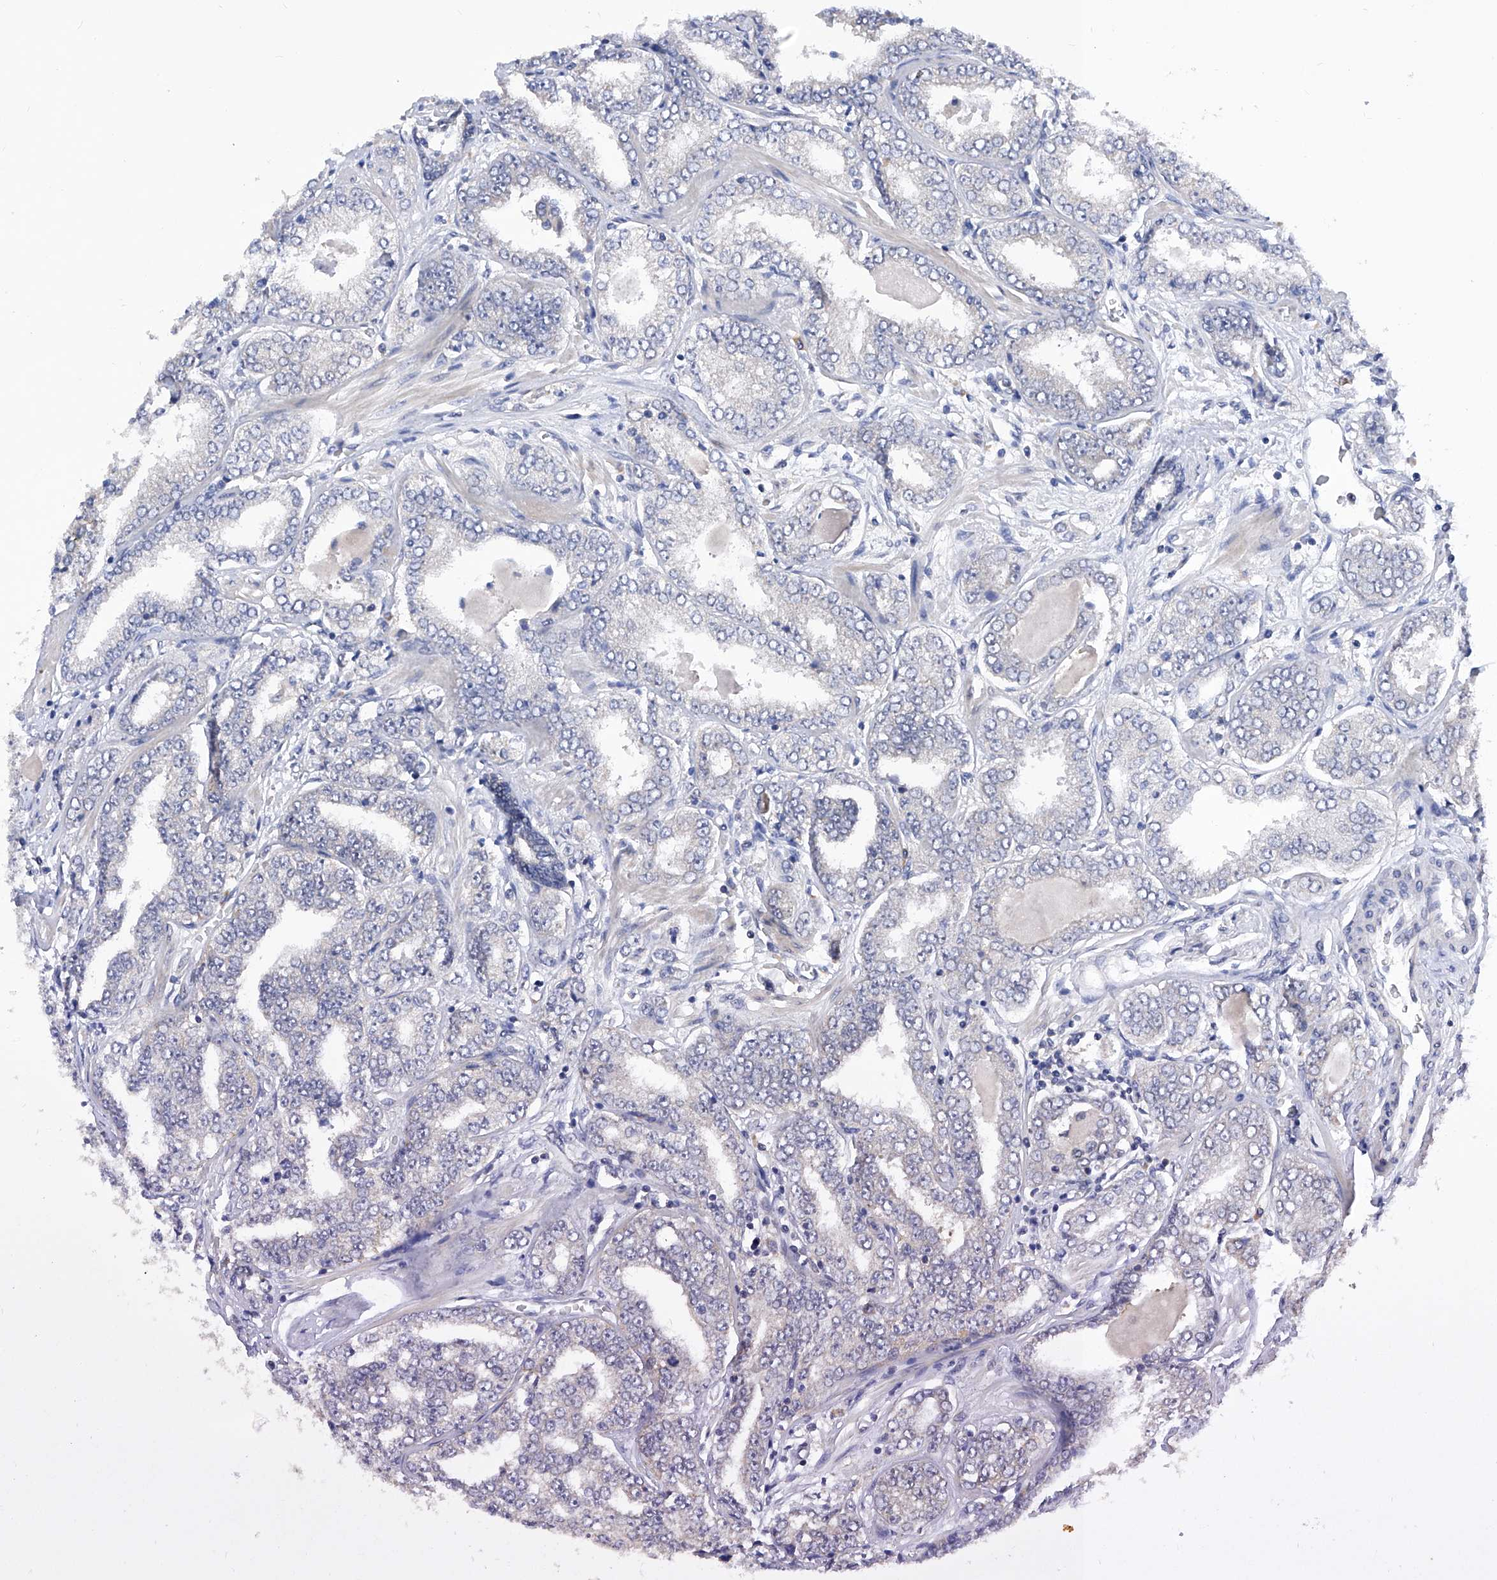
{"staining": {"intensity": "negative", "quantity": "none", "location": "none"}, "tissue": "prostate cancer", "cell_type": "Tumor cells", "image_type": "cancer", "snomed": [{"axis": "morphology", "description": "Adenocarcinoma, High grade"}, {"axis": "topography", "description": "Prostate"}], "caption": "Protein analysis of prostate cancer (high-grade adenocarcinoma) exhibits no significant expression in tumor cells.", "gene": "USP45", "patient": {"sex": "male", "age": 71}}